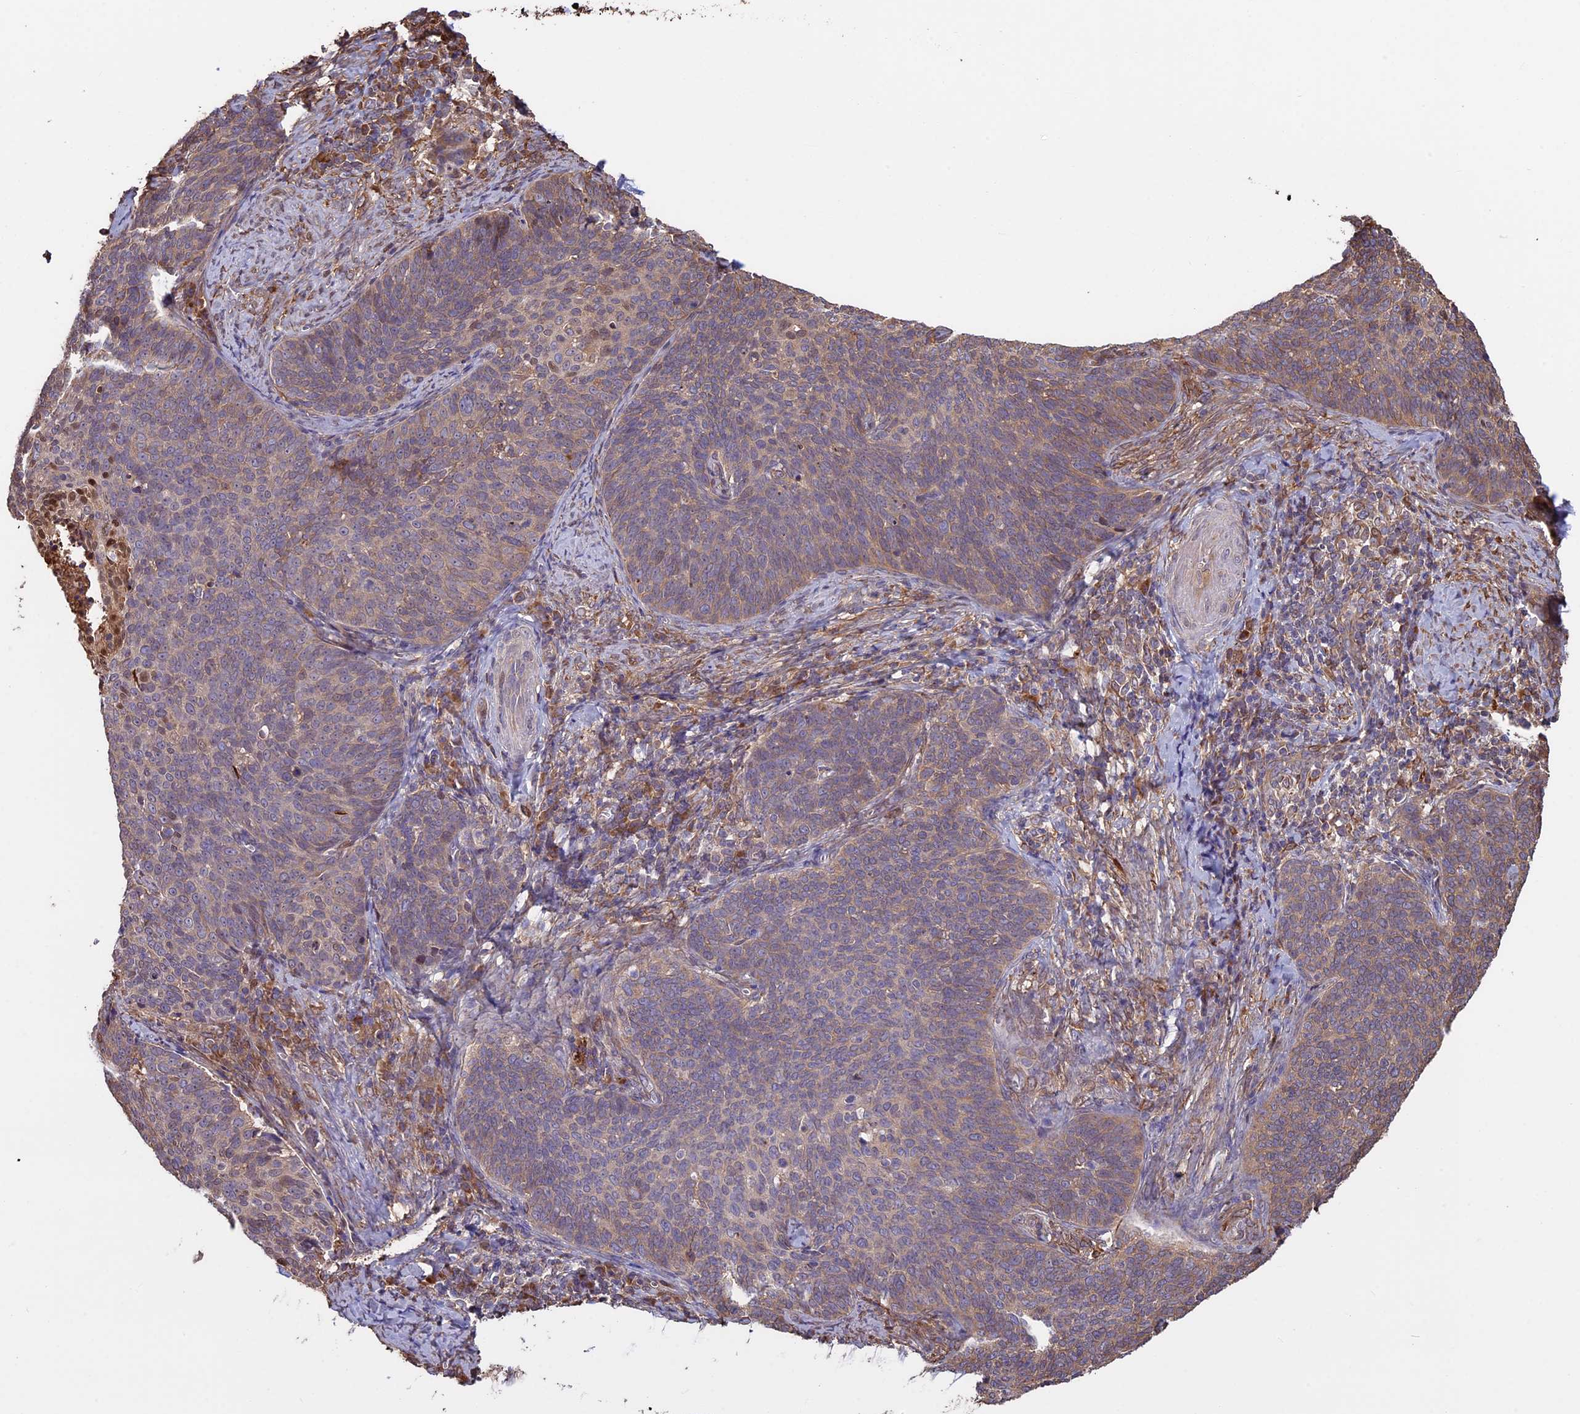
{"staining": {"intensity": "weak", "quantity": "25%-75%", "location": "cytoplasmic/membranous"}, "tissue": "cervical cancer", "cell_type": "Tumor cells", "image_type": "cancer", "snomed": [{"axis": "morphology", "description": "Normal tissue, NOS"}, {"axis": "morphology", "description": "Squamous cell carcinoma, NOS"}, {"axis": "topography", "description": "Cervix"}], "caption": "An IHC micrograph of neoplastic tissue is shown. Protein staining in brown shows weak cytoplasmic/membranous positivity in cervical squamous cell carcinoma within tumor cells. Immunohistochemistry (ihc) stains the protein in brown and the nuclei are stained blue.", "gene": "VWA3A", "patient": {"sex": "female", "age": 39}}